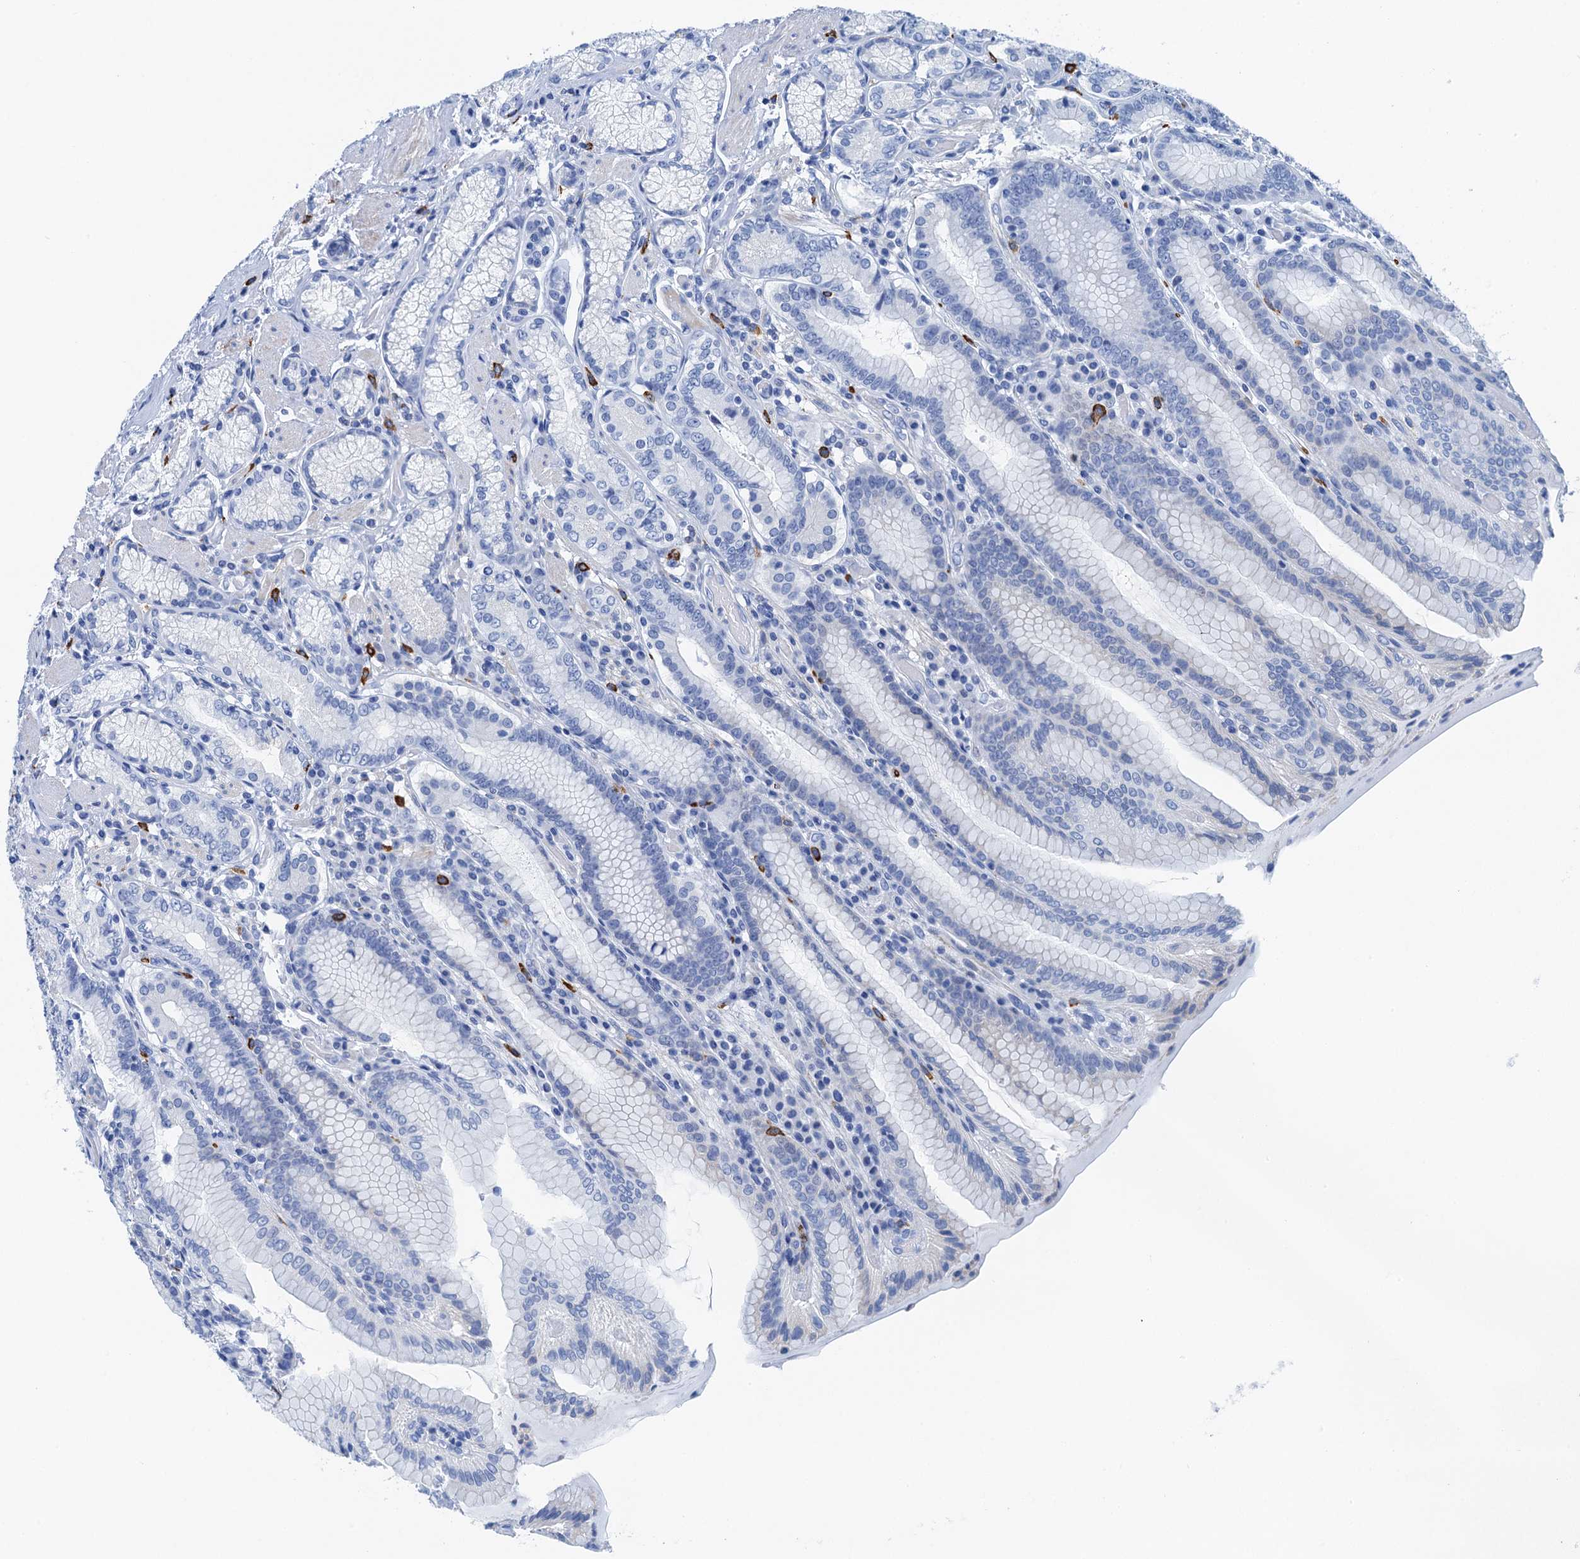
{"staining": {"intensity": "negative", "quantity": "none", "location": "none"}, "tissue": "stomach", "cell_type": "Glandular cells", "image_type": "normal", "snomed": [{"axis": "morphology", "description": "Normal tissue, NOS"}, {"axis": "topography", "description": "Stomach, upper"}, {"axis": "topography", "description": "Stomach, lower"}], "caption": "Human stomach stained for a protein using IHC shows no expression in glandular cells.", "gene": "NLRP10", "patient": {"sex": "female", "age": 76}}